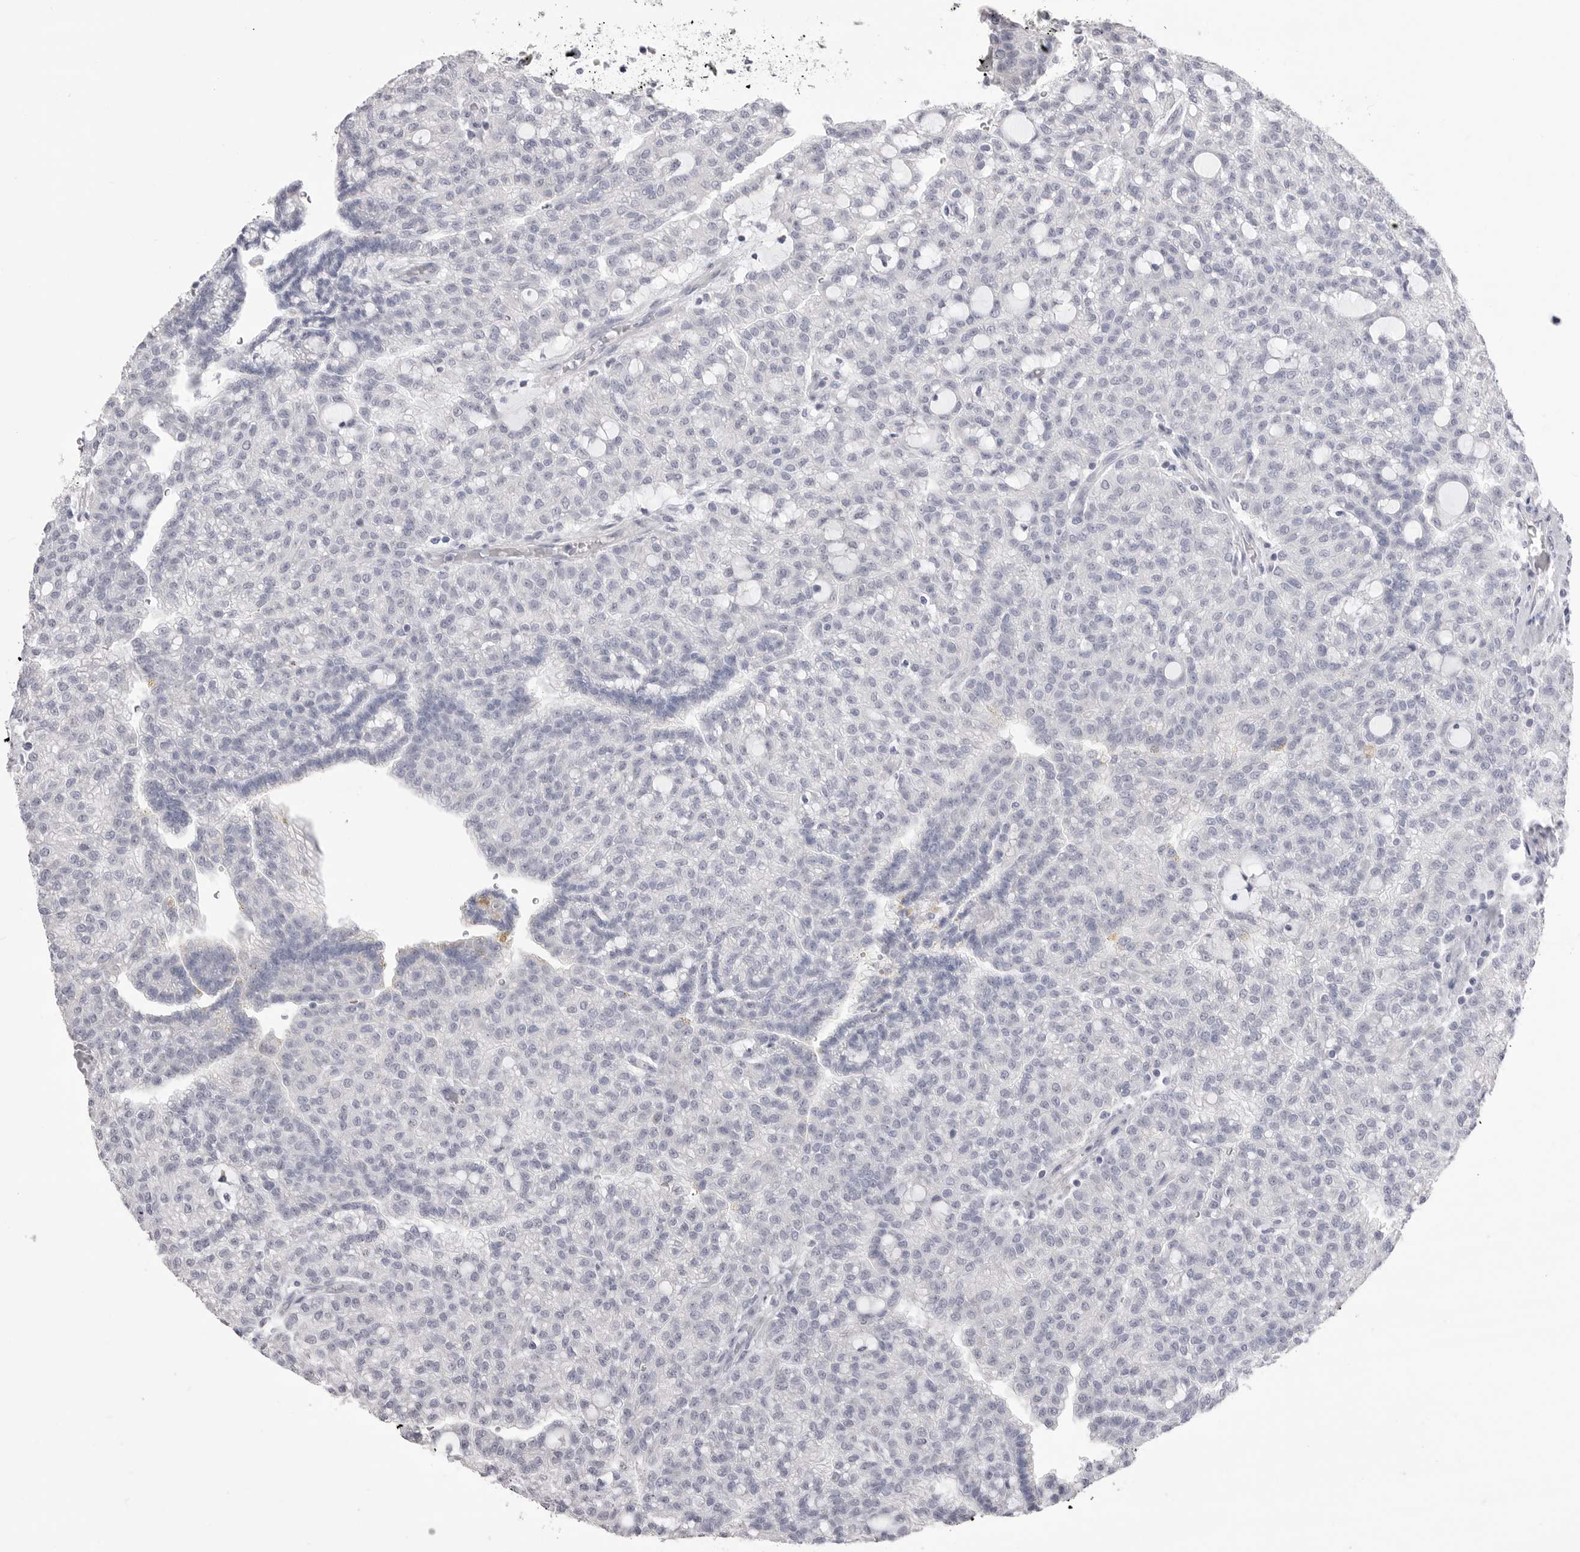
{"staining": {"intensity": "negative", "quantity": "none", "location": "none"}, "tissue": "renal cancer", "cell_type": "Tumor cells", "image_type": "cancer", "snomed": [{"axis": "morphology", "description": "Adenocarcinoma, NOS"}, {"axis": "topography", "description": "Kidney"}], "caption": "There is no significant expression in tumor cells of renal adenocarcinoma. Nuclei are stained in blue.", "gene": "CPB1", "patient": {"sex": "male", "age": 63}}